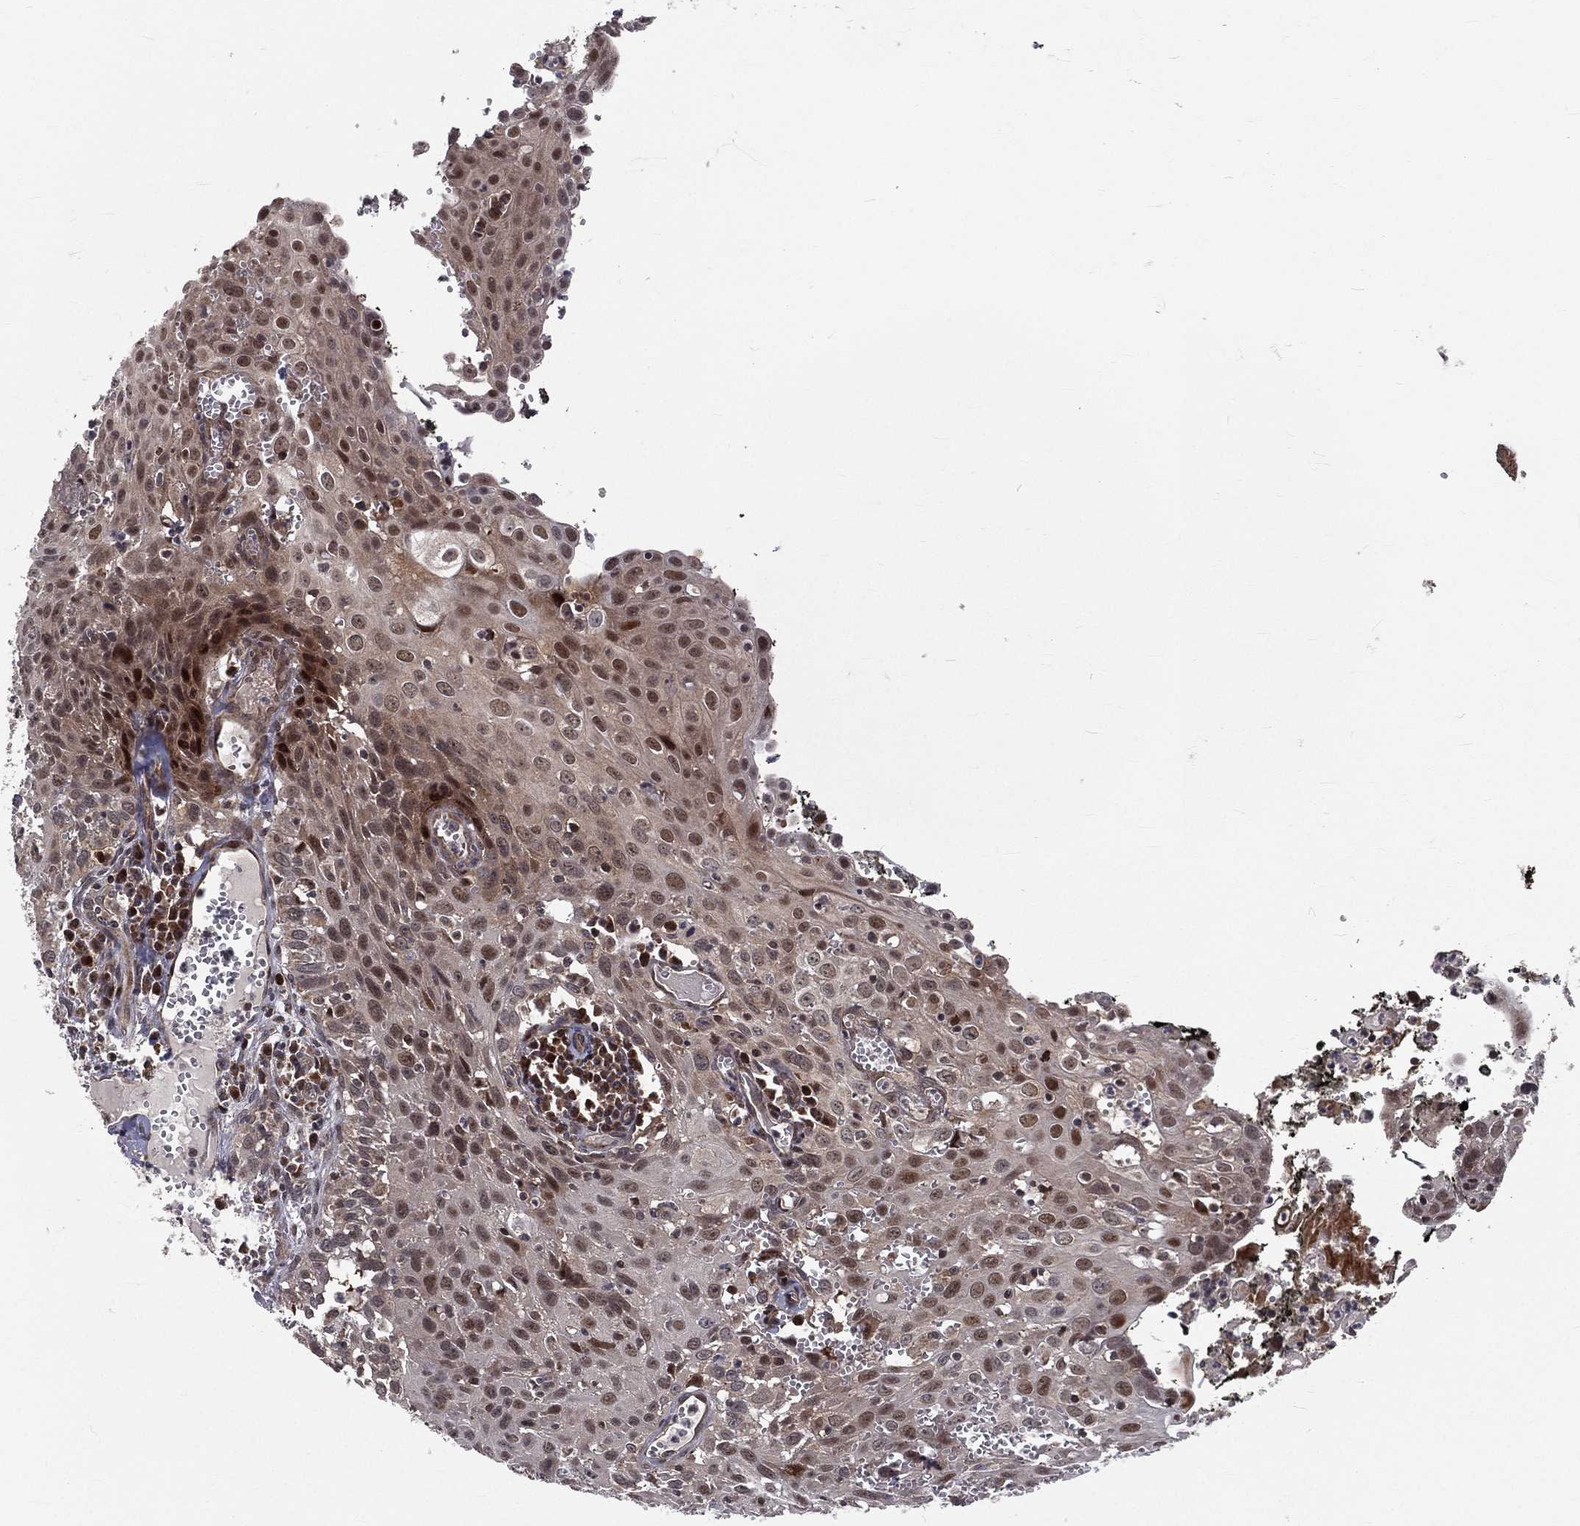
{"staining": {"intensity": "weak", "quantity": ">75%", "location": "cytoplasmic/membranous"}, "tissue": "cervical cancer", "cell_type": "Tumor cells", "image_type": "cancer", "snomed": [{"axis": "morphology", "description": "Squamous cell carcinoma, NOS"}, {"axis": "topography", "description": "Cervix"}], "caption": "Cervical cancer tissue exhibits weak cytoplasmic/membranous expression in about >75% of tumor cells, visualized by immunohistochemistry.", "gene": "MDM2", "patient": {"sex": "female", "age": 38}}